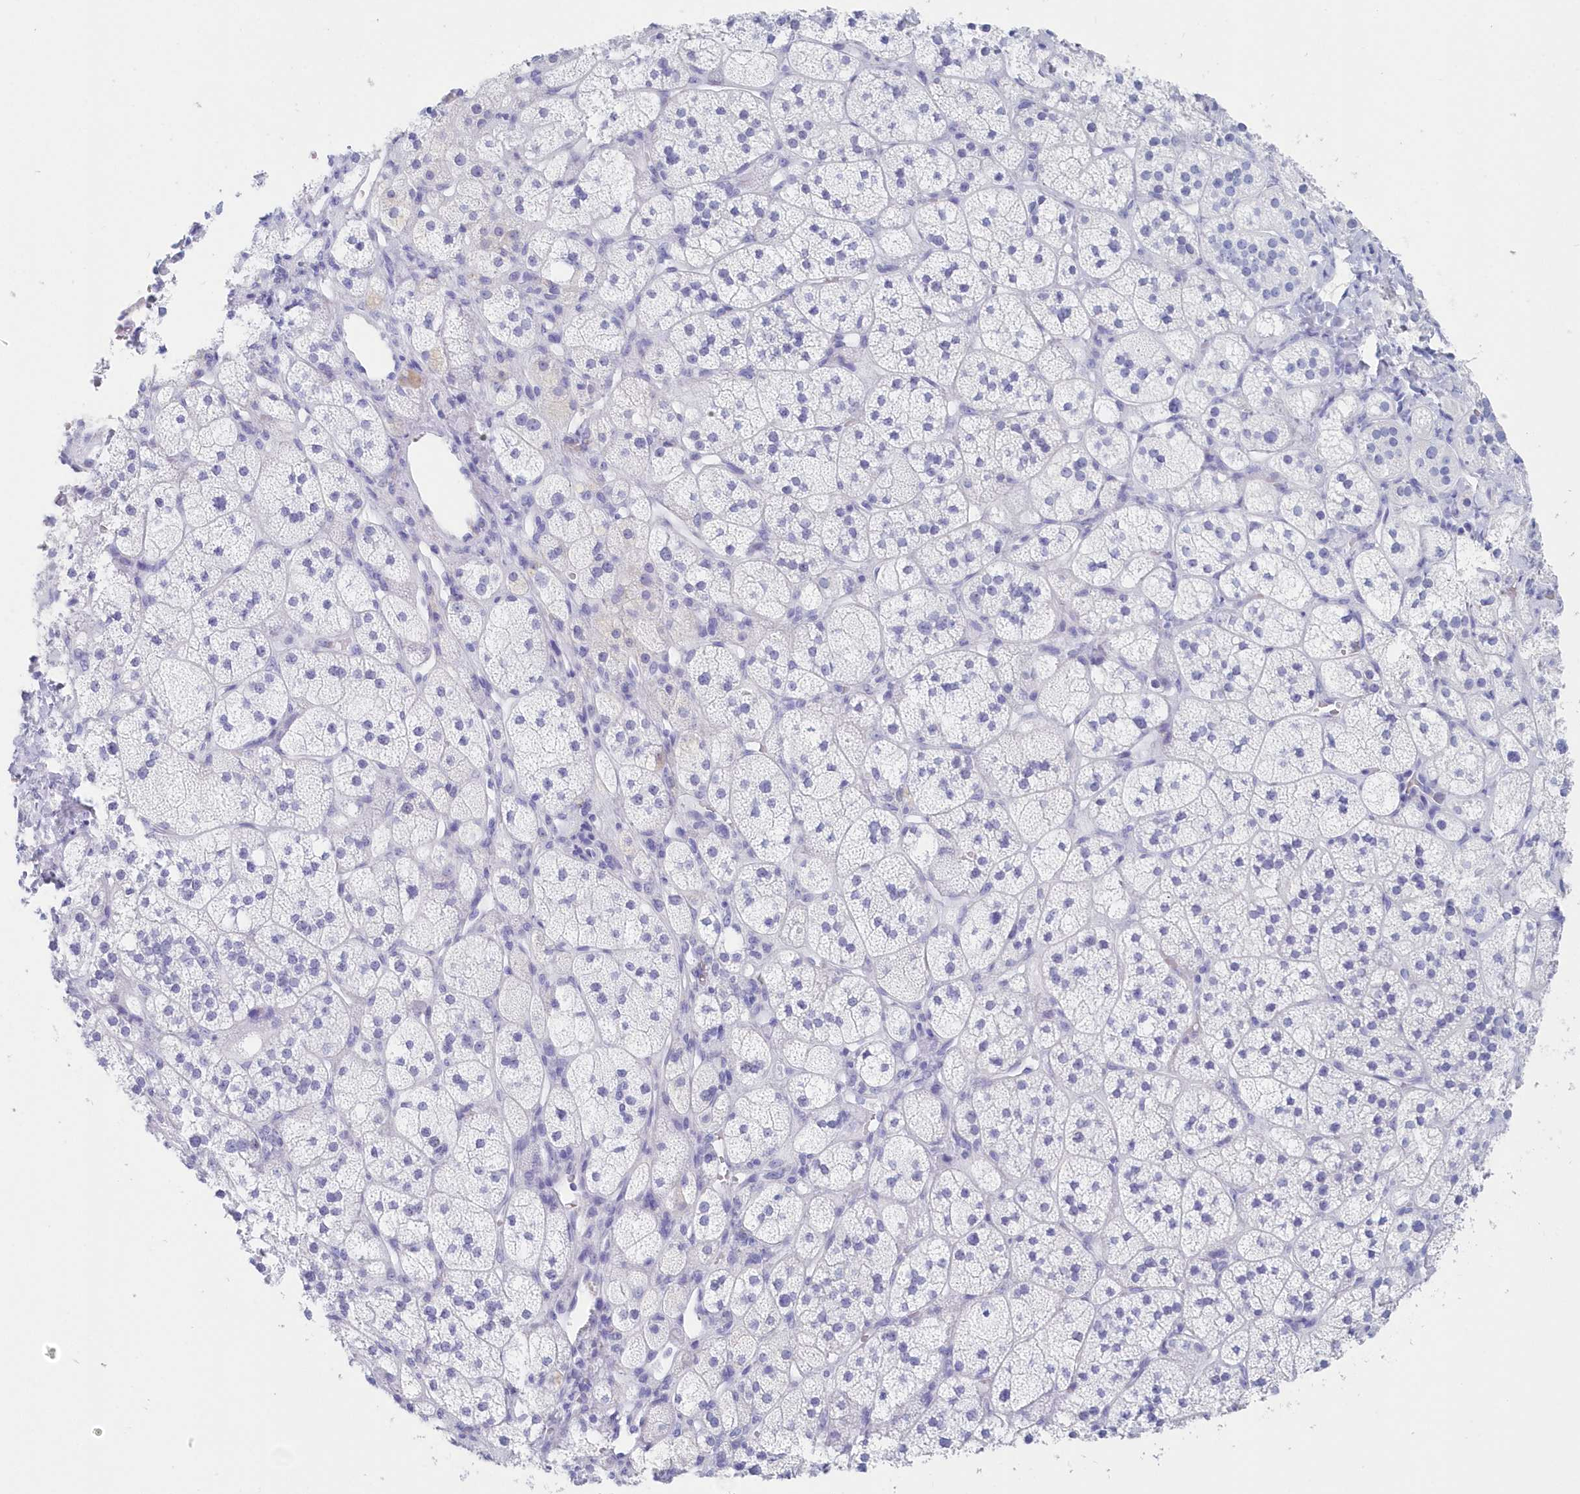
{"staining": {"intensity": "negative", "quantity": "none", "location": "none"}, "tissue": "adrenal gland", "cell_type": "Glandular cells", "image_type": "normal", "snomed": [{"axis": "morphology", "description": "Normal tissue, NOS"}, {"axis": "topography", "description": "Adrenal gland"}], "caption": "Adrenal gland stained for a protein using immunohistochemistry (IHC) reveals no positivity glandular cells.", "gene": "CSNK1G2", "patient": {"sex": "male", "age": 61}}